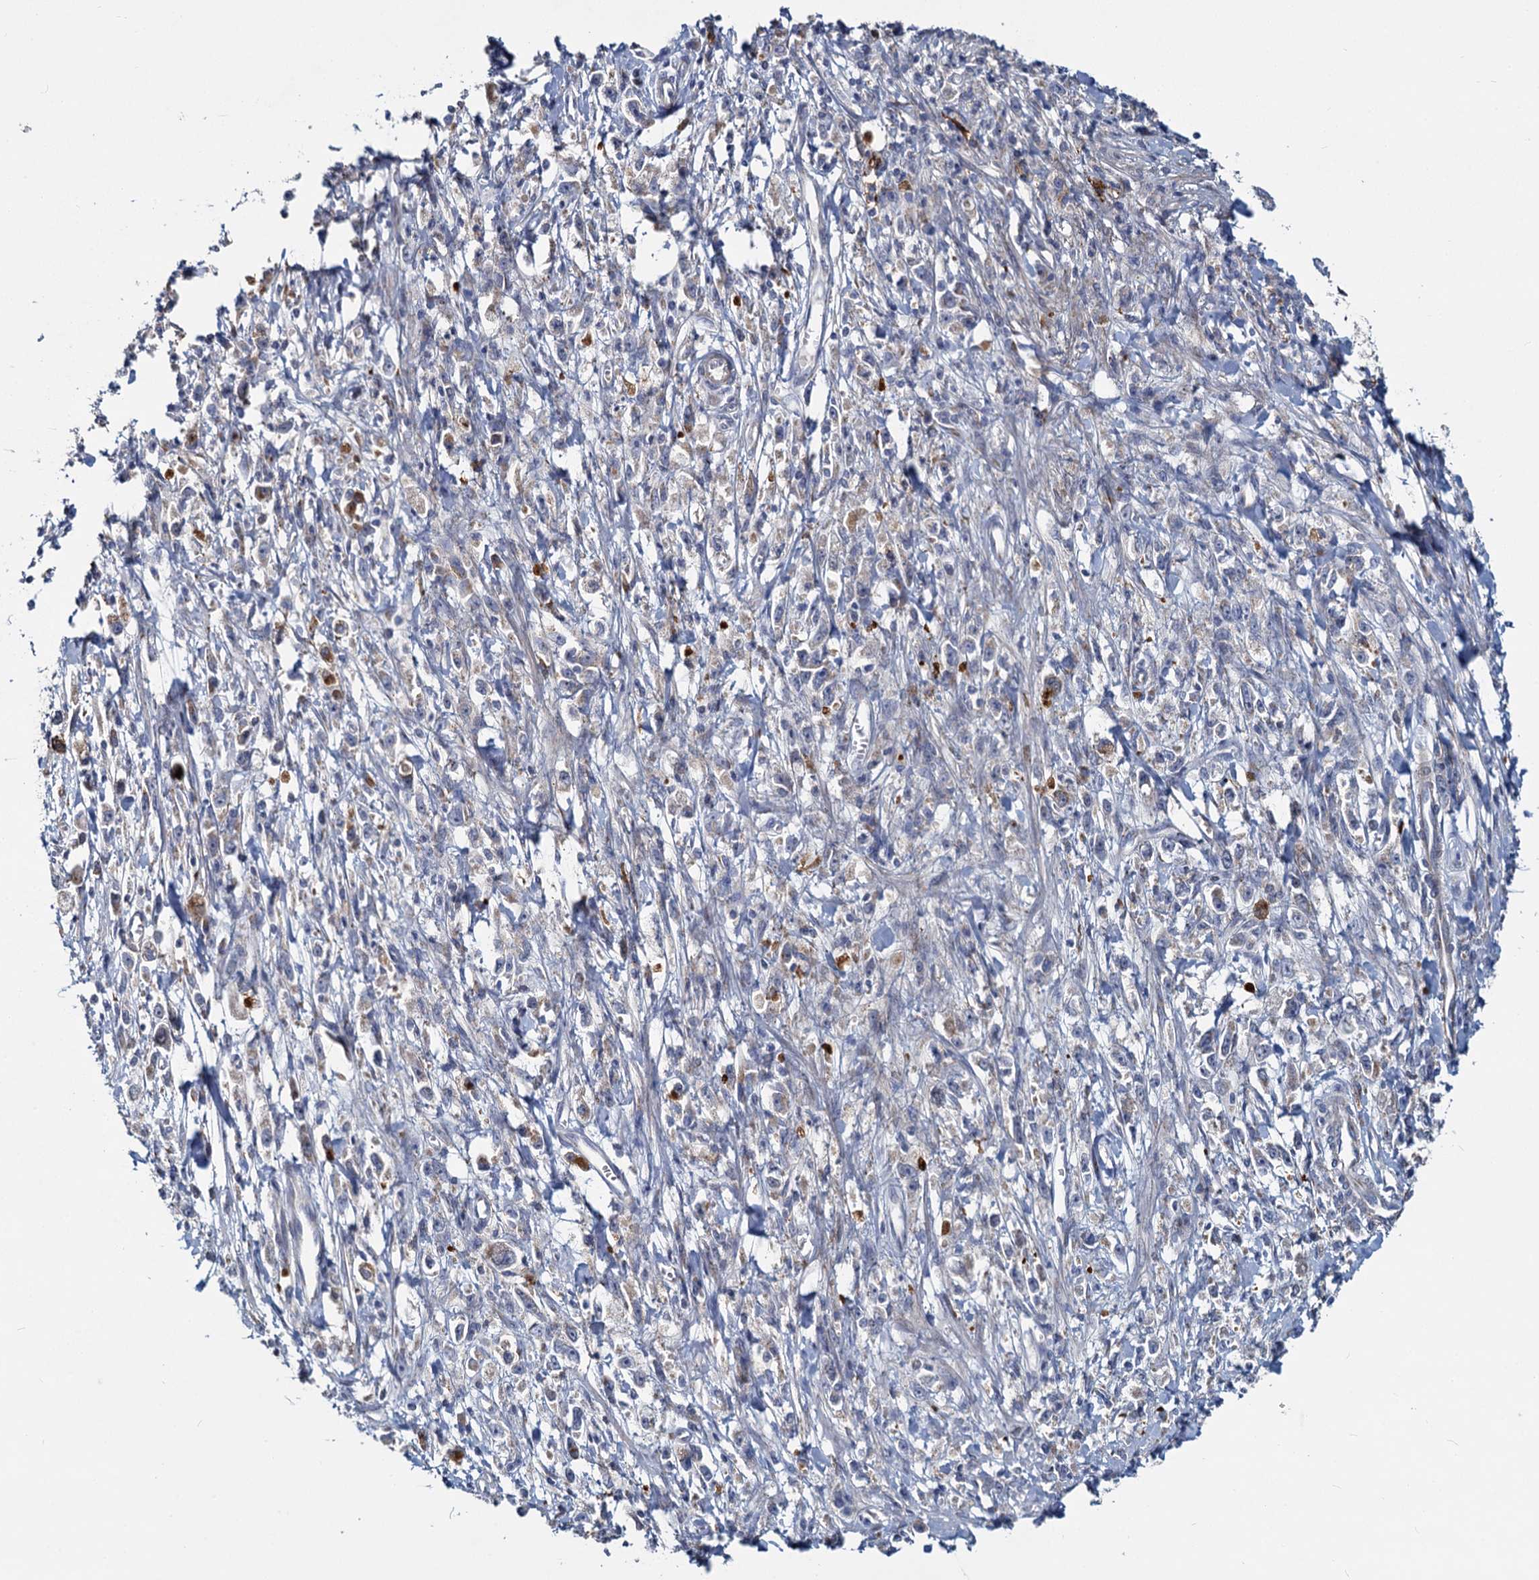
{"staining": {"intensity": "weak", "quantity": "<25%", "location": "cytoplasmic/membranous"}, "tissue": "stomach cancer", "cell_type": "Tumor cells", "image_type": "cancer", "snomed": [{"axis": "morphology", "description": "Adenocarcinoma, NOS"}, {"axis": "topography", "description": "Stomach"}], "caption": "IHC micrograph of stomach adenocarcinoma stained for a protein (brown), which exhibits no positivity in tumor cells.", "gene": "DCUN1D2", "patient": {"sex": "female", "age": 59}}